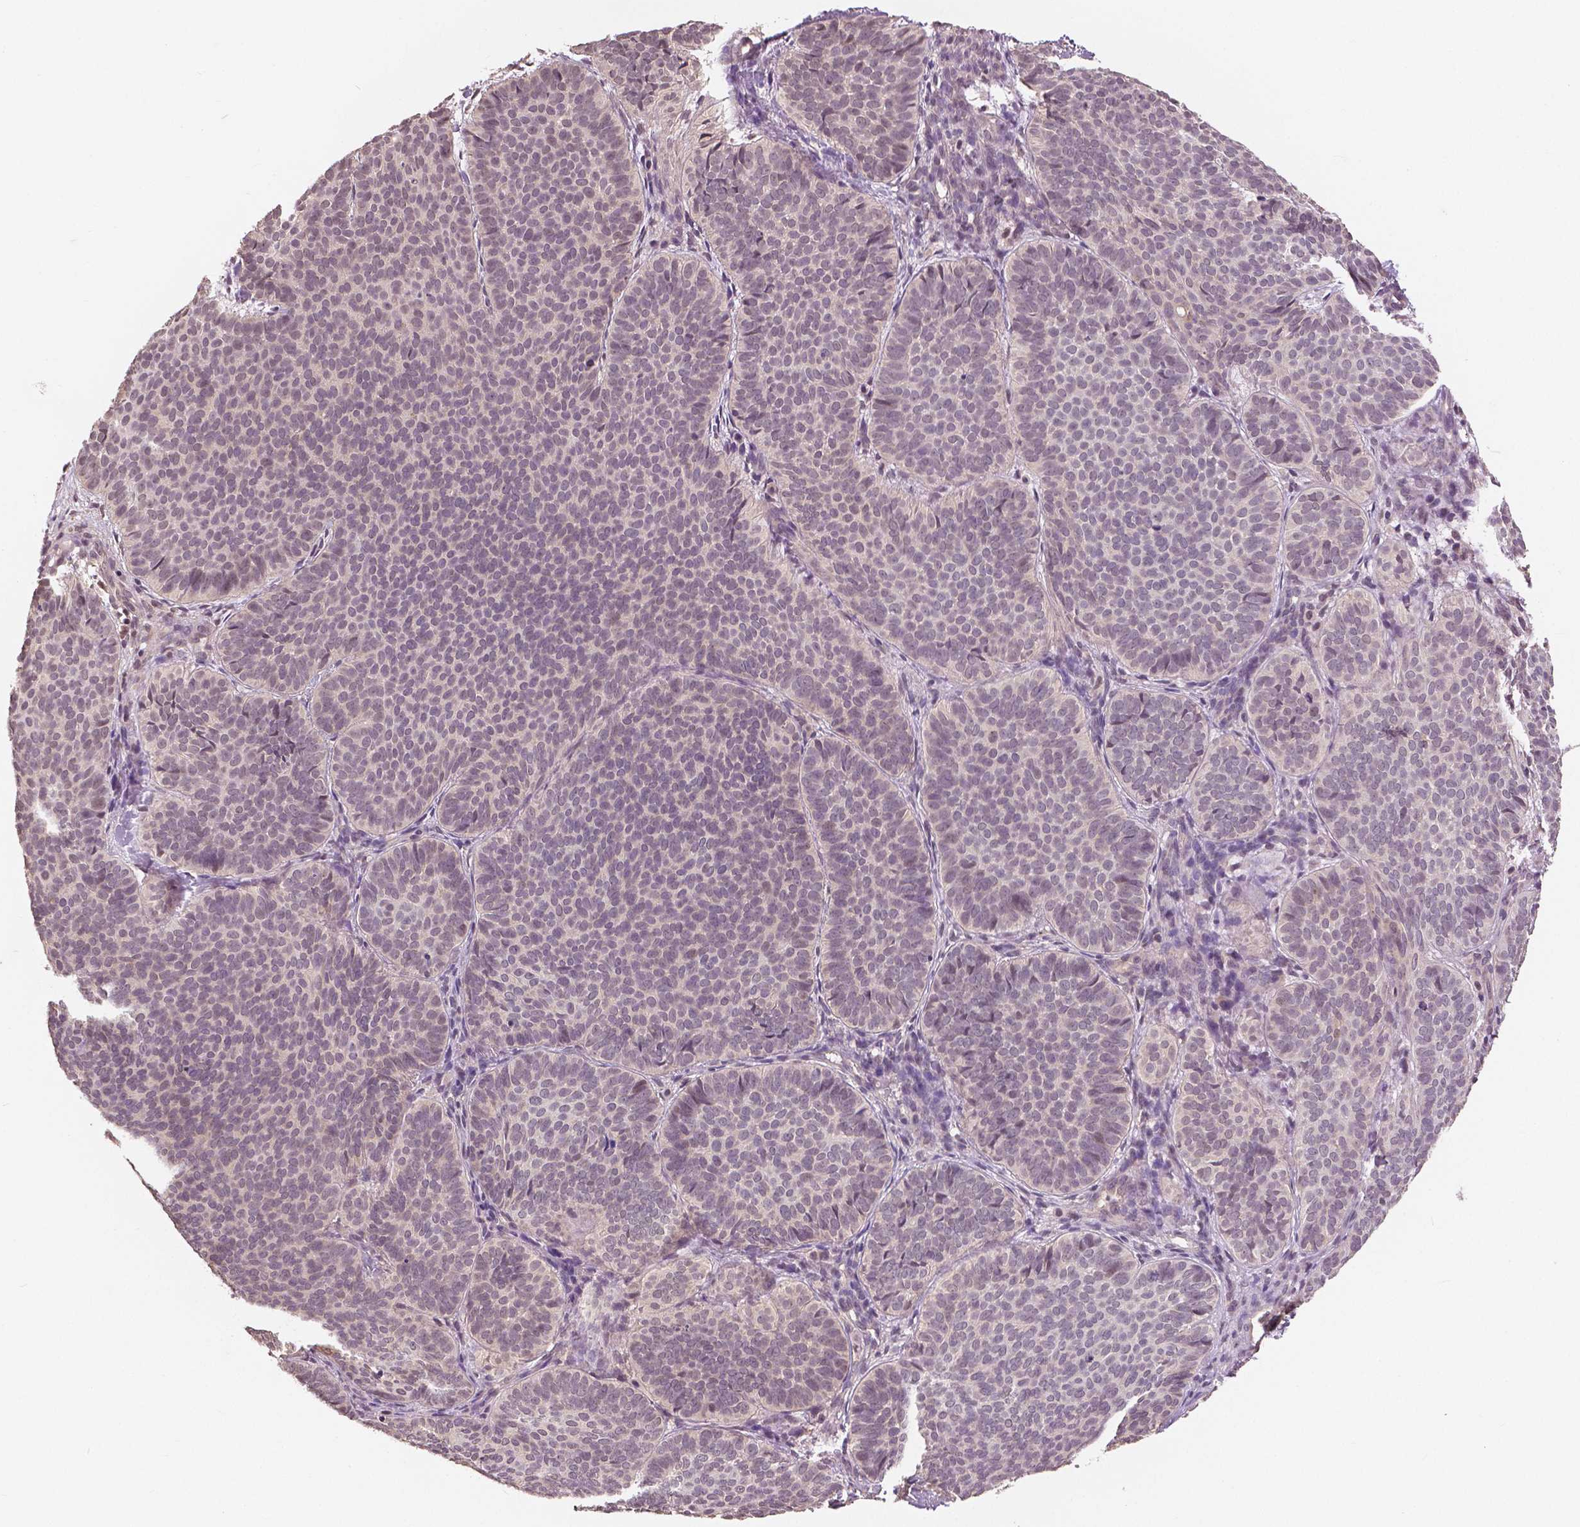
{"staining": {"intensity": "negative", "quantity": "none", "location": "none"}, "tissue": "skin cancer", "cell_type": "Tumor cells", "image_type": "cancer", "snomed": [{"axis": "morphology", "description": "Basal cell carcinoma"}, {"axis": "topography", "description": "Skin"}], "caption": "Tumor cells are negative for protein expression in human skin cancer.", "gene": "MAP1LC3B", "patient": {"sex": "male", "age": 57}}